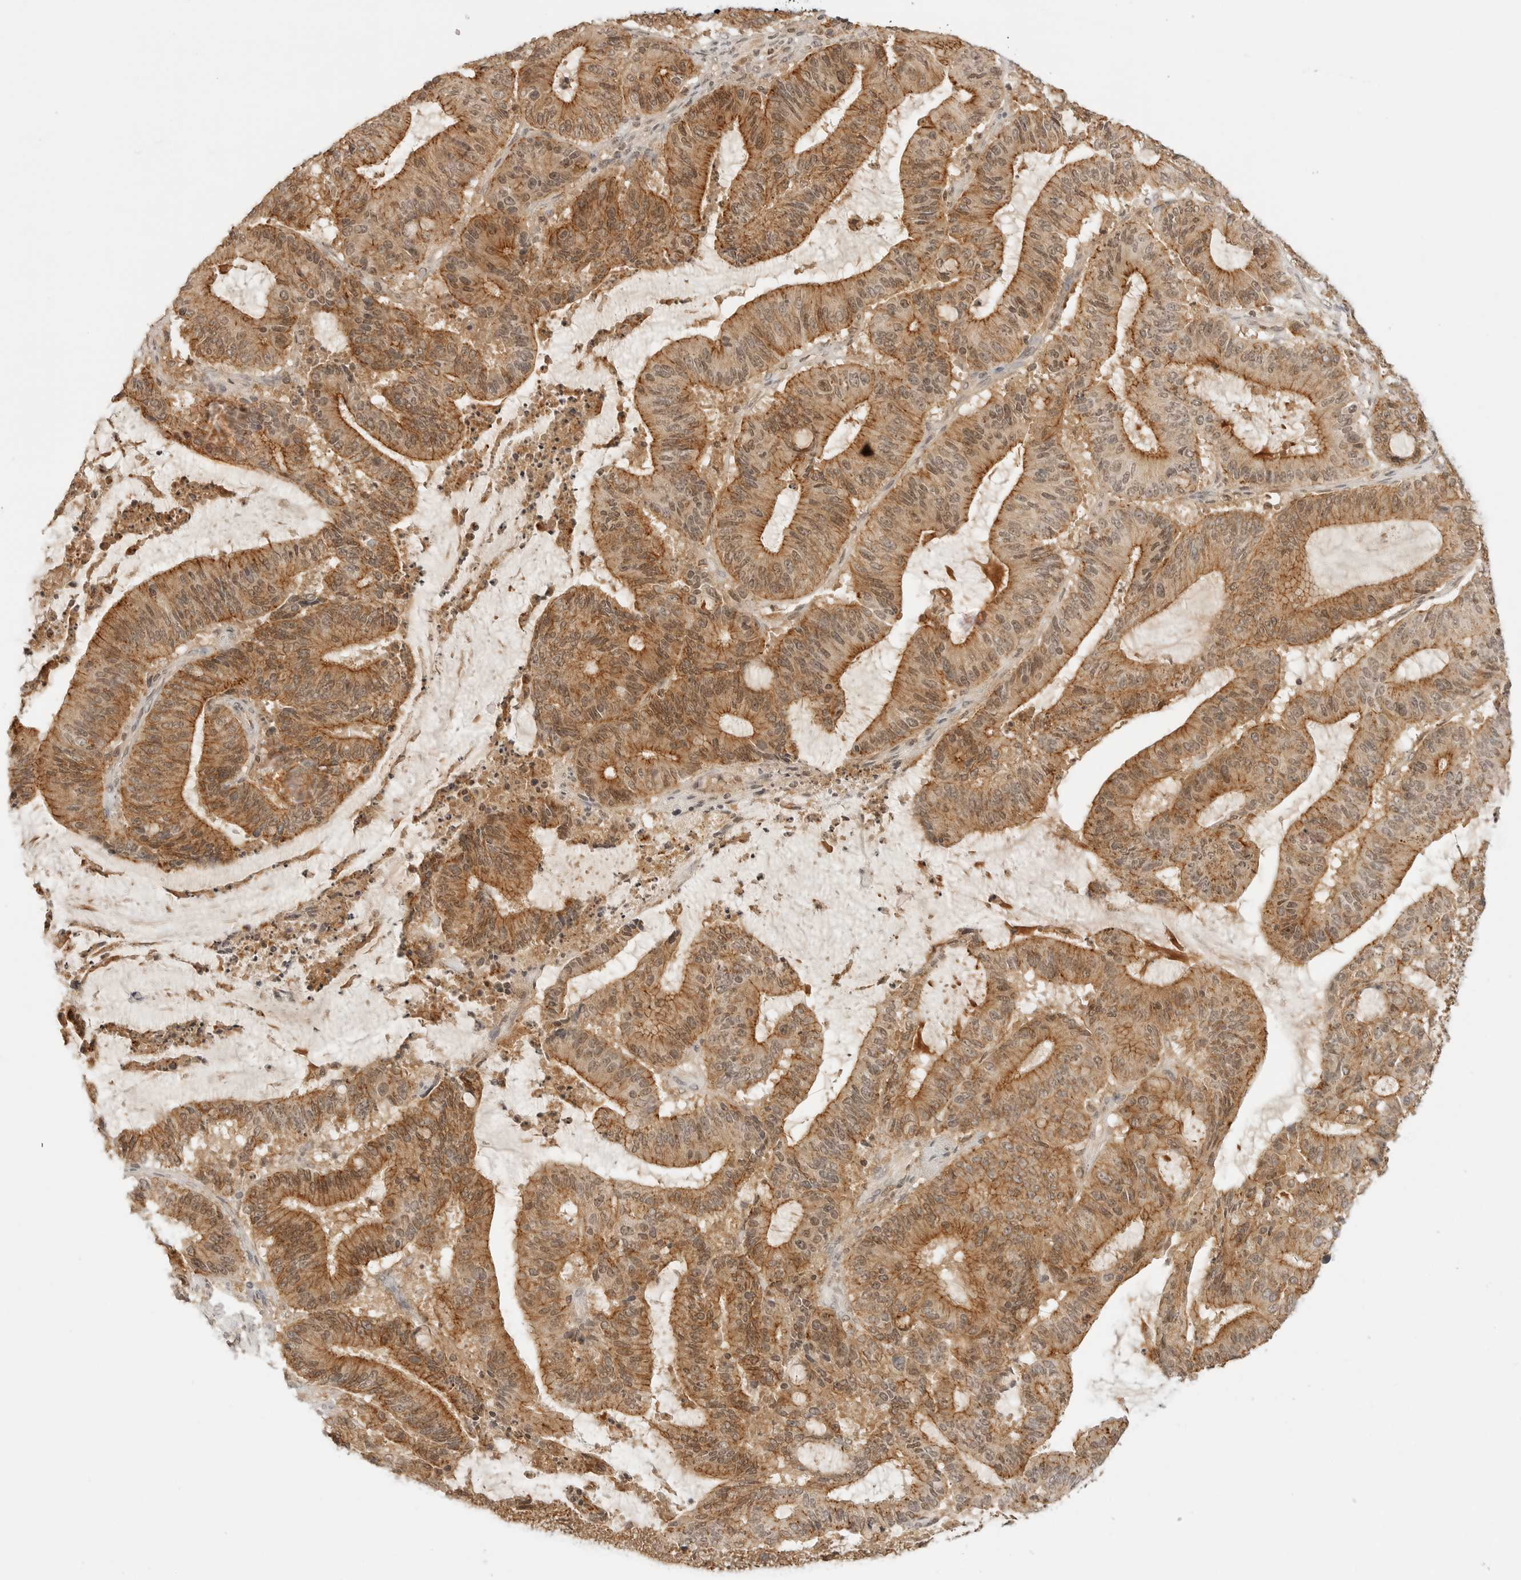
{"staining": {"intensity": "moderate", "quantity": ">75%", "location": "cytoplasmic/membranous"}, "tissue": "liver cancer", "cell_type": "Tumor cells", "image_type": "cancer", "snomed": [{"axis": "morphology", "description": "Normal tissue, NOS"}, {"axis": "morphology", "description": "Cholangiocarcinoma"}, {"axis": "topography", "description": "Liver"}, {"axis": "topography", "description": "Peripheral nerve tissue"}], "caption": "A photomicrograph showing moderate cytoplasmic/membranous expression in about >75% of tumor cells in cholangiocarcinoma (liver), as visualized by brown immunohistochemical staining.", "gene": "EPHA1", "patient": {"sex": "female", "age": 73}}